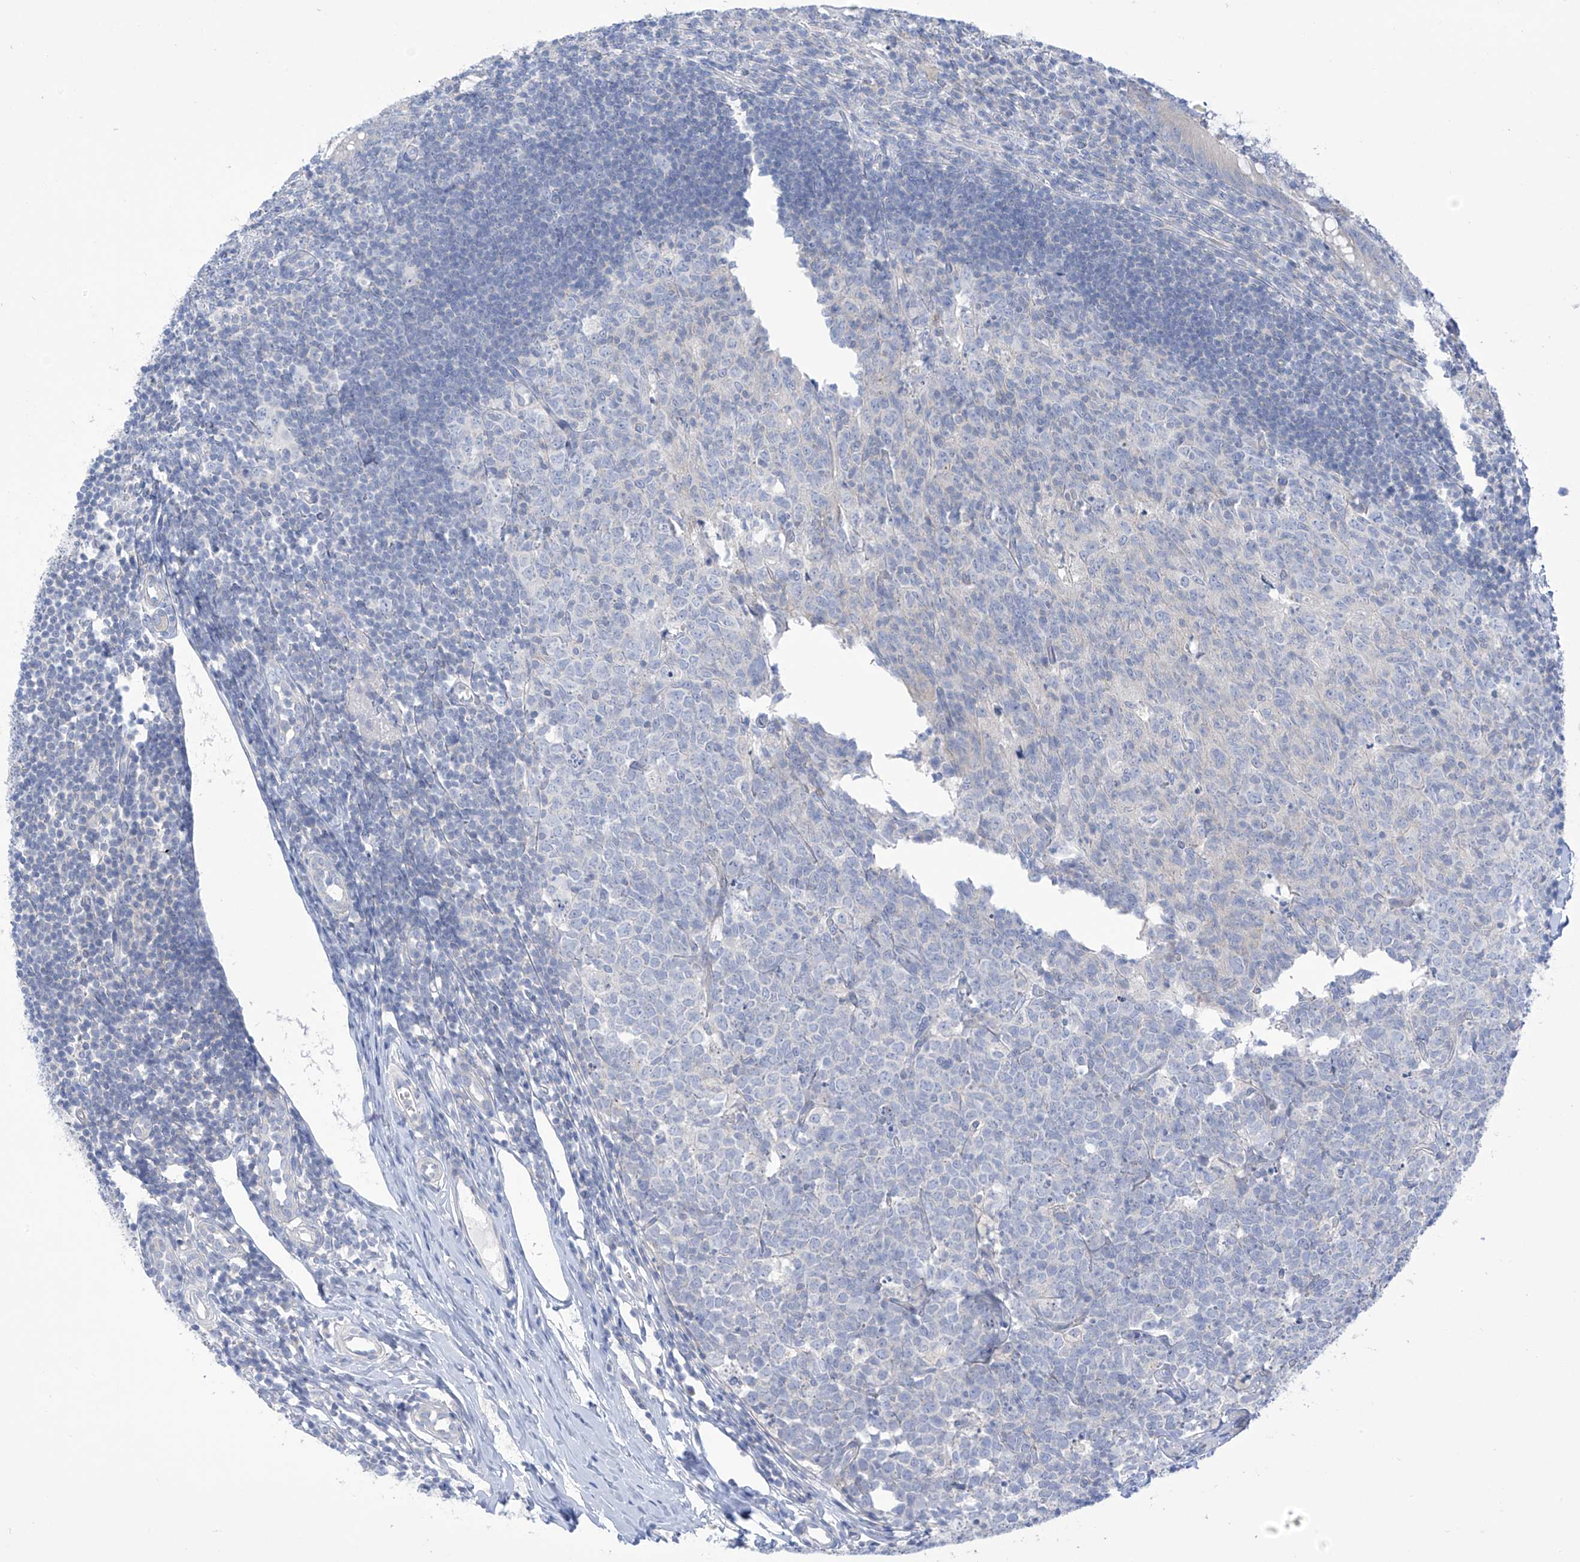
{"staining": {"intensity": "negative", "quantity": "none", "location": "none"}, "tissue": "appendix", "cell_type": "Glandular cells", "image_type": "normal", "snomed": [{"axis": "morphology", "description": "Normal tissue, NOS"}, {"axis": "topography", "description": "Appendix"}], "caption": "An IHC histopathology image of normal appendix is shown. There is no staining in glandular cells of appendix. (DAB (3,3'-diaminobenzidine) immunohistochemistry (IHC), high magnification).", "gene": "FABP2", "patient": {"sex": "male", "age": 14}}